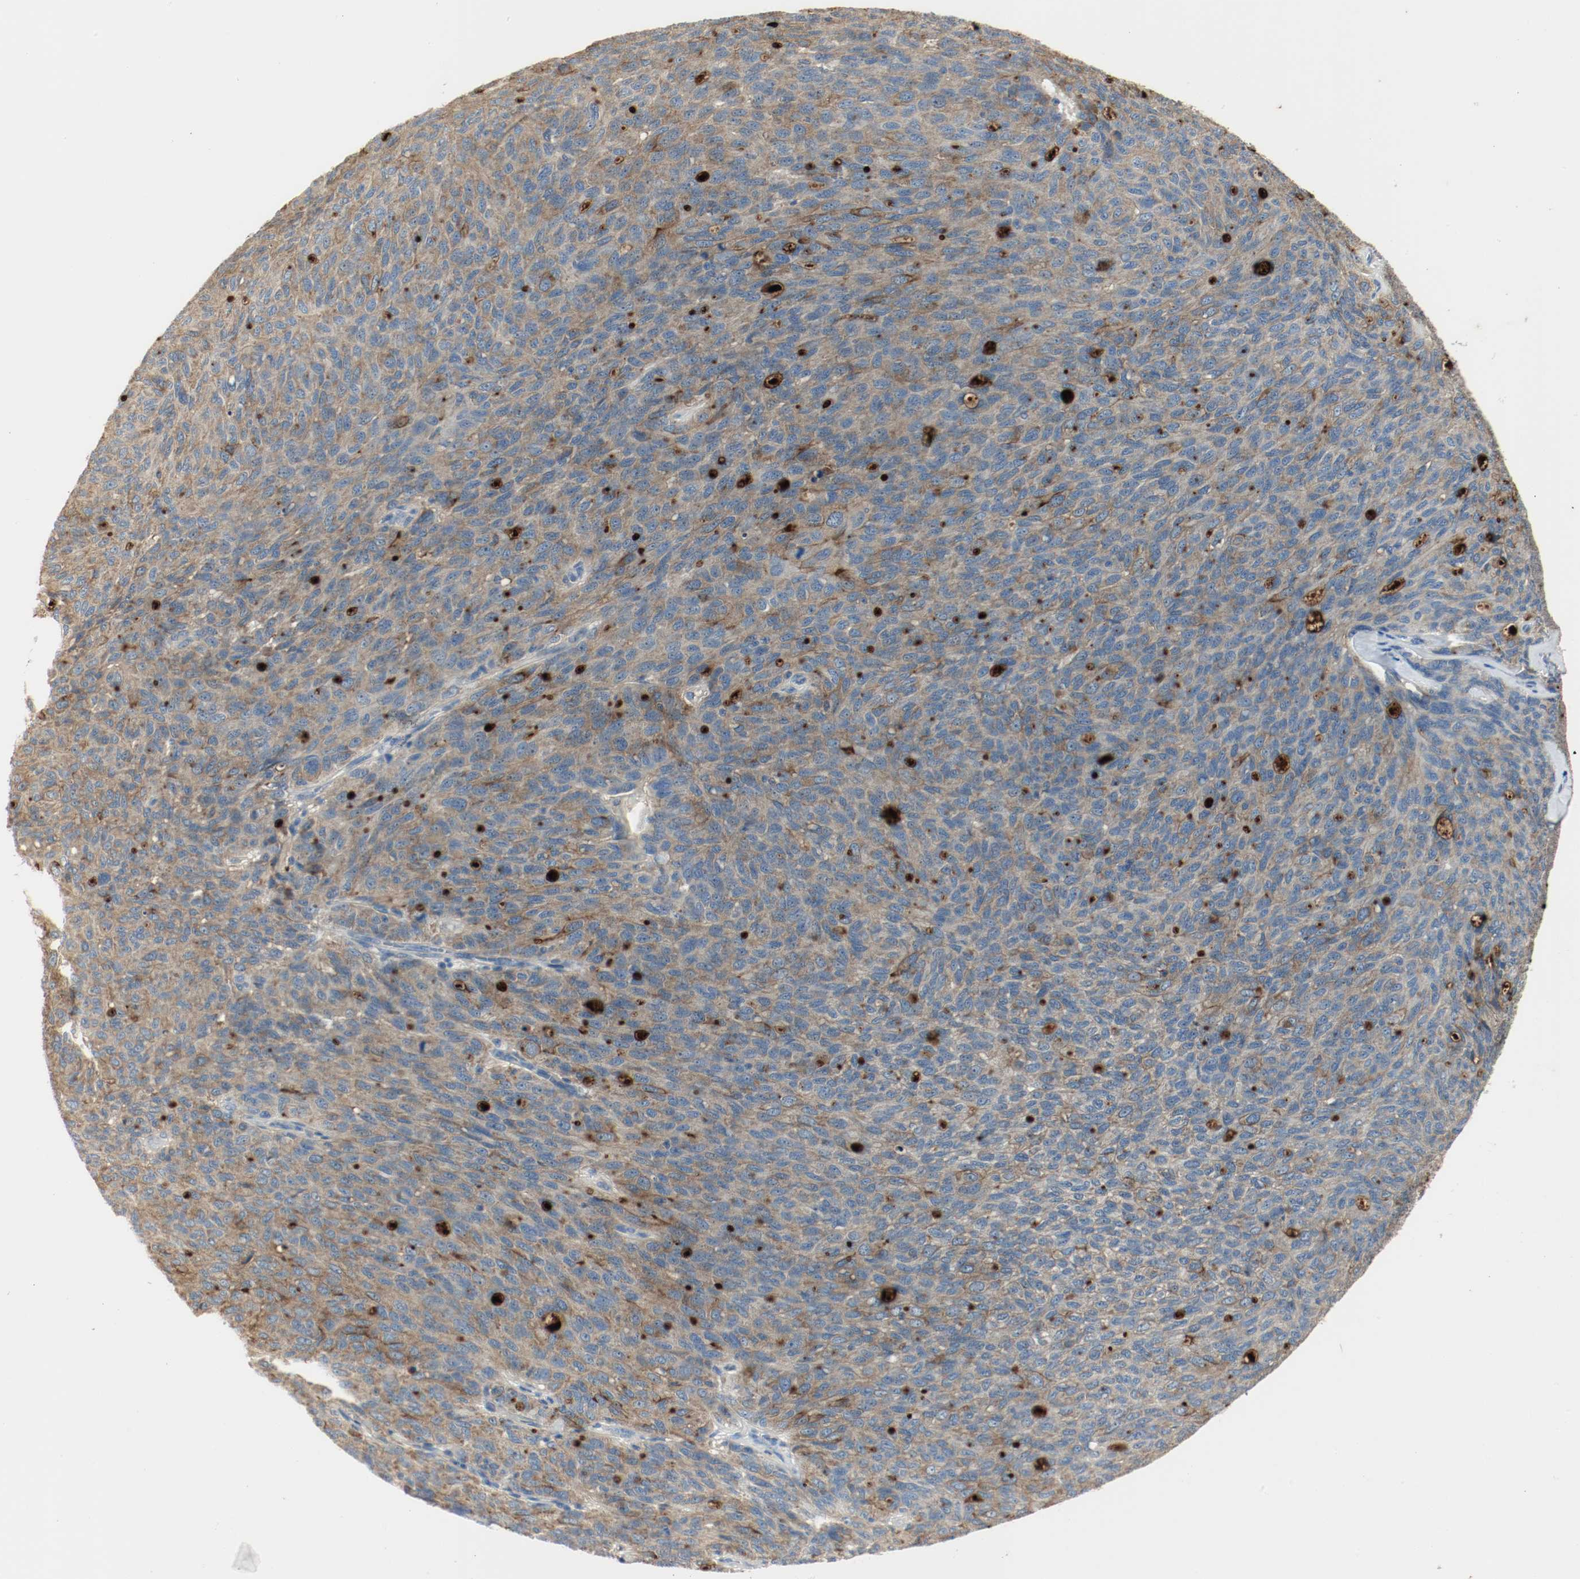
{"staining": {"intensity": "negative", "quantity": "none", "location": "none"}, "tissue": "ovarian cancer", "cell_type": "Tumor cells", "image_type": "cancer", "snomed": [{"axis": "morphology", "description": "Carcinoma, endometroid"}, {"axis": "topography", "description": "Ovary"}], "caption": "Tumor cells show no significant protein expression in ovarian cancer (endometroid carcinoma).", "gene": "MELTF", "patient": {"sex": "female", "age": 60}}